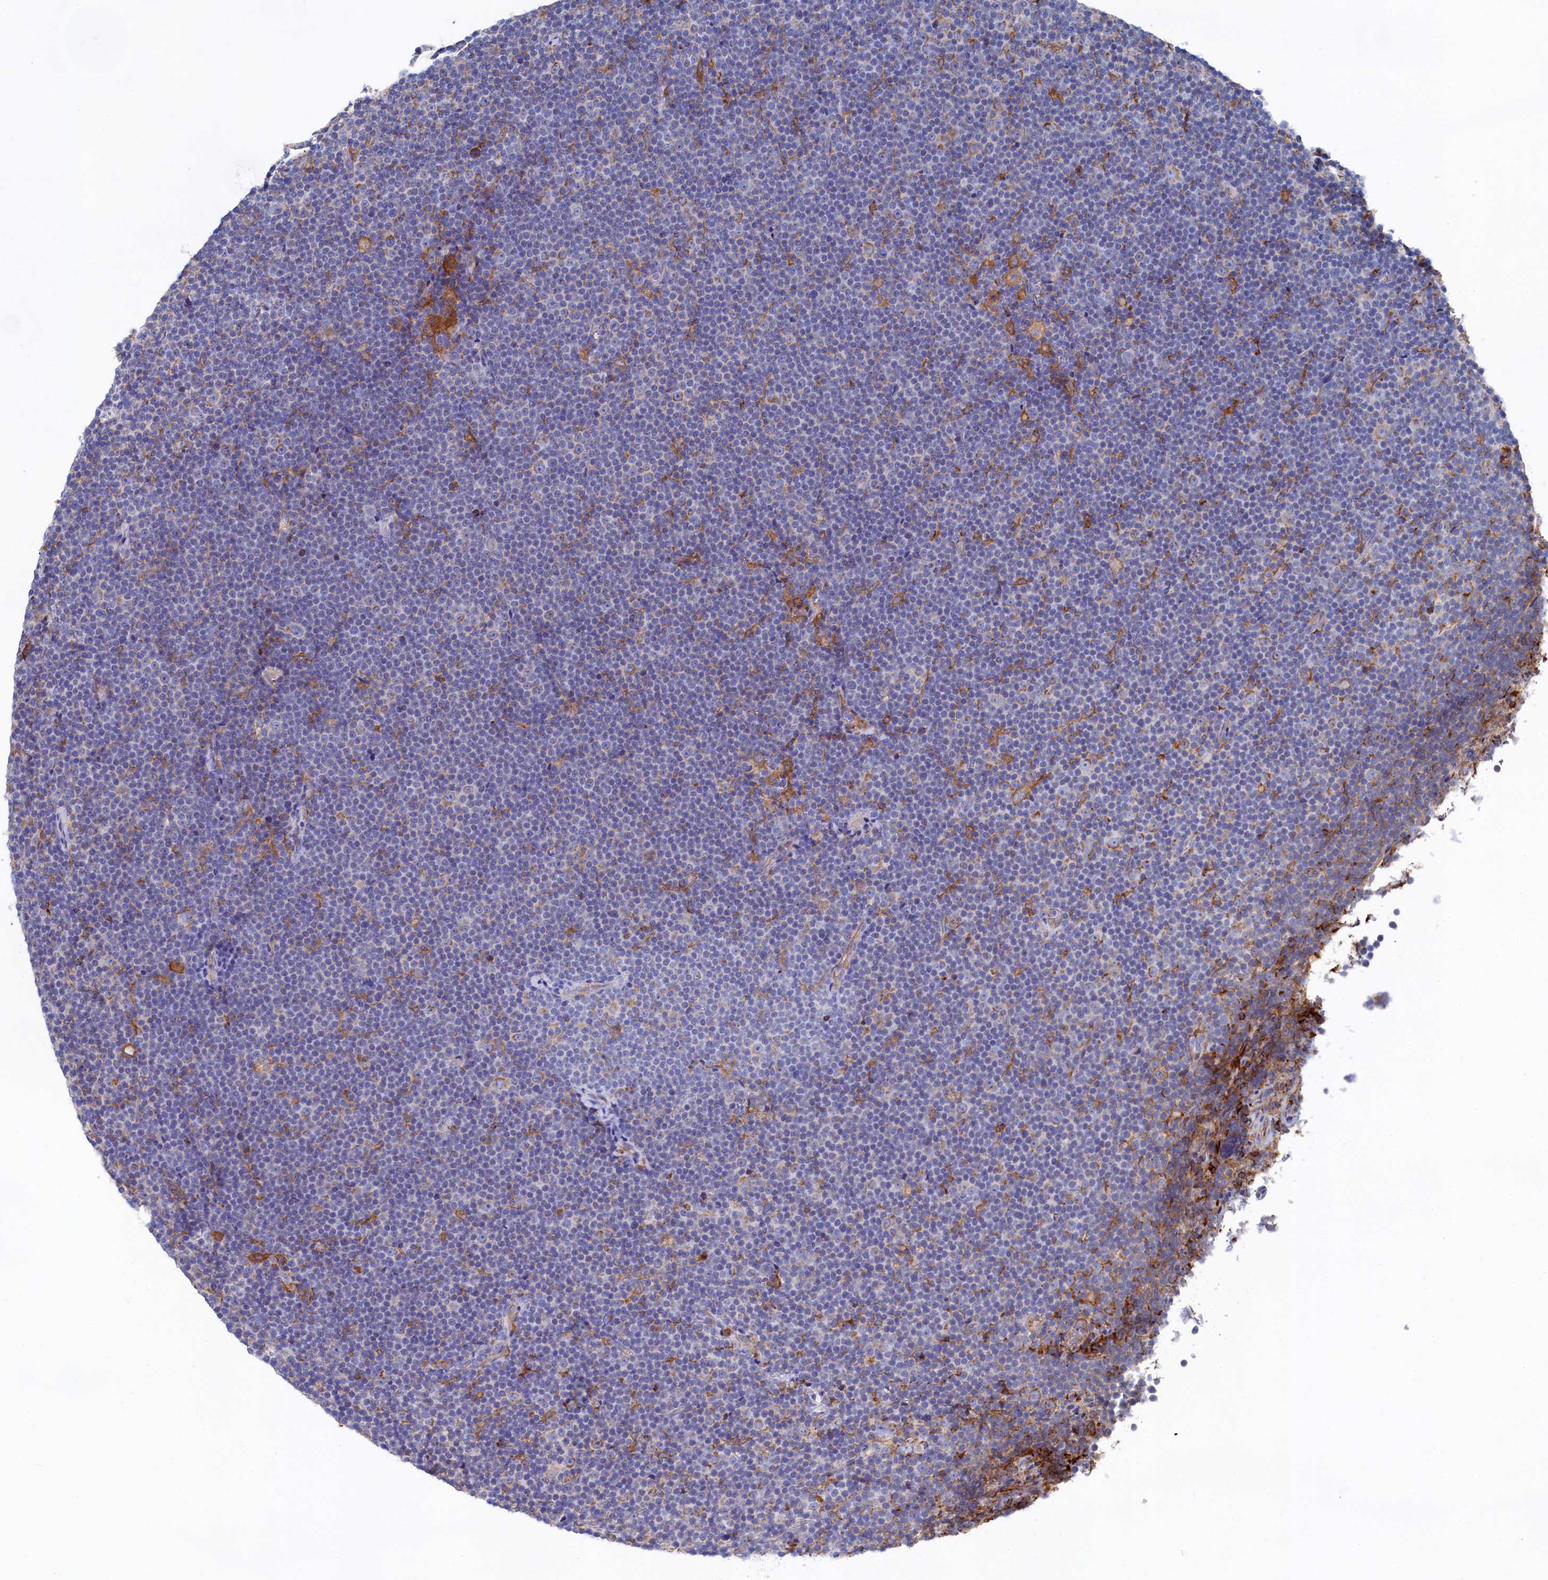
{"staining": {"intensity": "negative", "quantity": "none", "location": "none"}, "tissue": "lymphoma", "cell_type": "Tumor cells", "image_type": "cancer", "snomed": [{"axis": "morphology", "description": "Malignant lymphoma, non-Hodgkin's type, Low grade"}, {"axis": "topography", "description": "Lymph node"}], "caption": "IHC photomicrograph of lymphoma stained for a protein (brown), which exhibits no staining in tumor cells.", "gene": "C12orf73", "patient": {"sex": "female", "age": 67}}